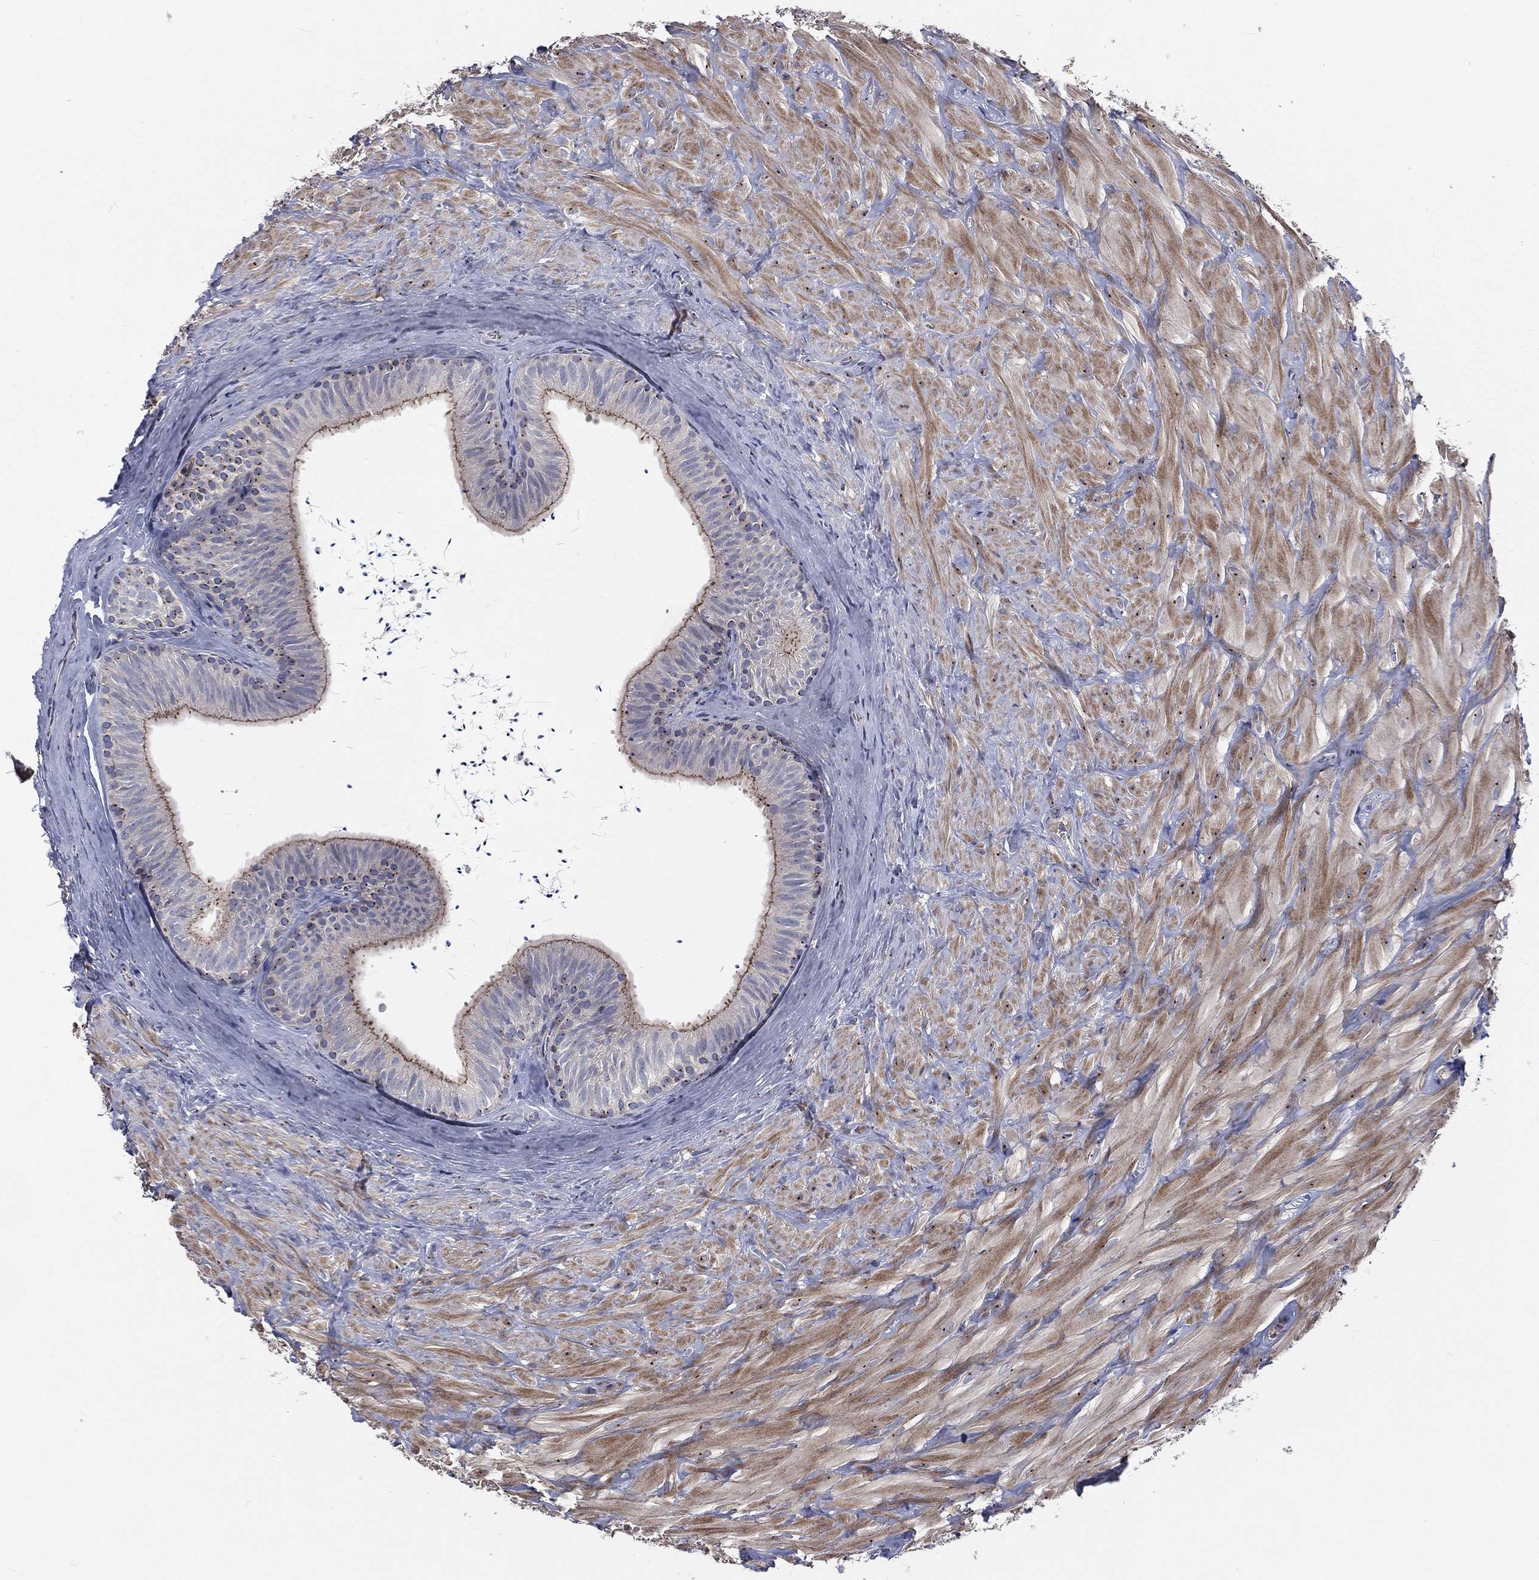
{"staining": {"intensity": "moderate", "quantity": "25%-75%", "location": "cytoplasmic/membranous"}, "tissue": "epididymis", "cell_type": "Glandular cells", "image_type": "normal", "snomed": [{"axis": "morphology", "description": "Normal tissue, NOS"}, {"axis": "topography", "description": "Epididymis"}], "caption": "Glandular cells demonstrate medium levels of moderate cytoplasmic/membranous expression in about 25%-75% of cells in benign epididymis.", "gene": "CROCC", "patient": {"sex": "male", "age": 32}}